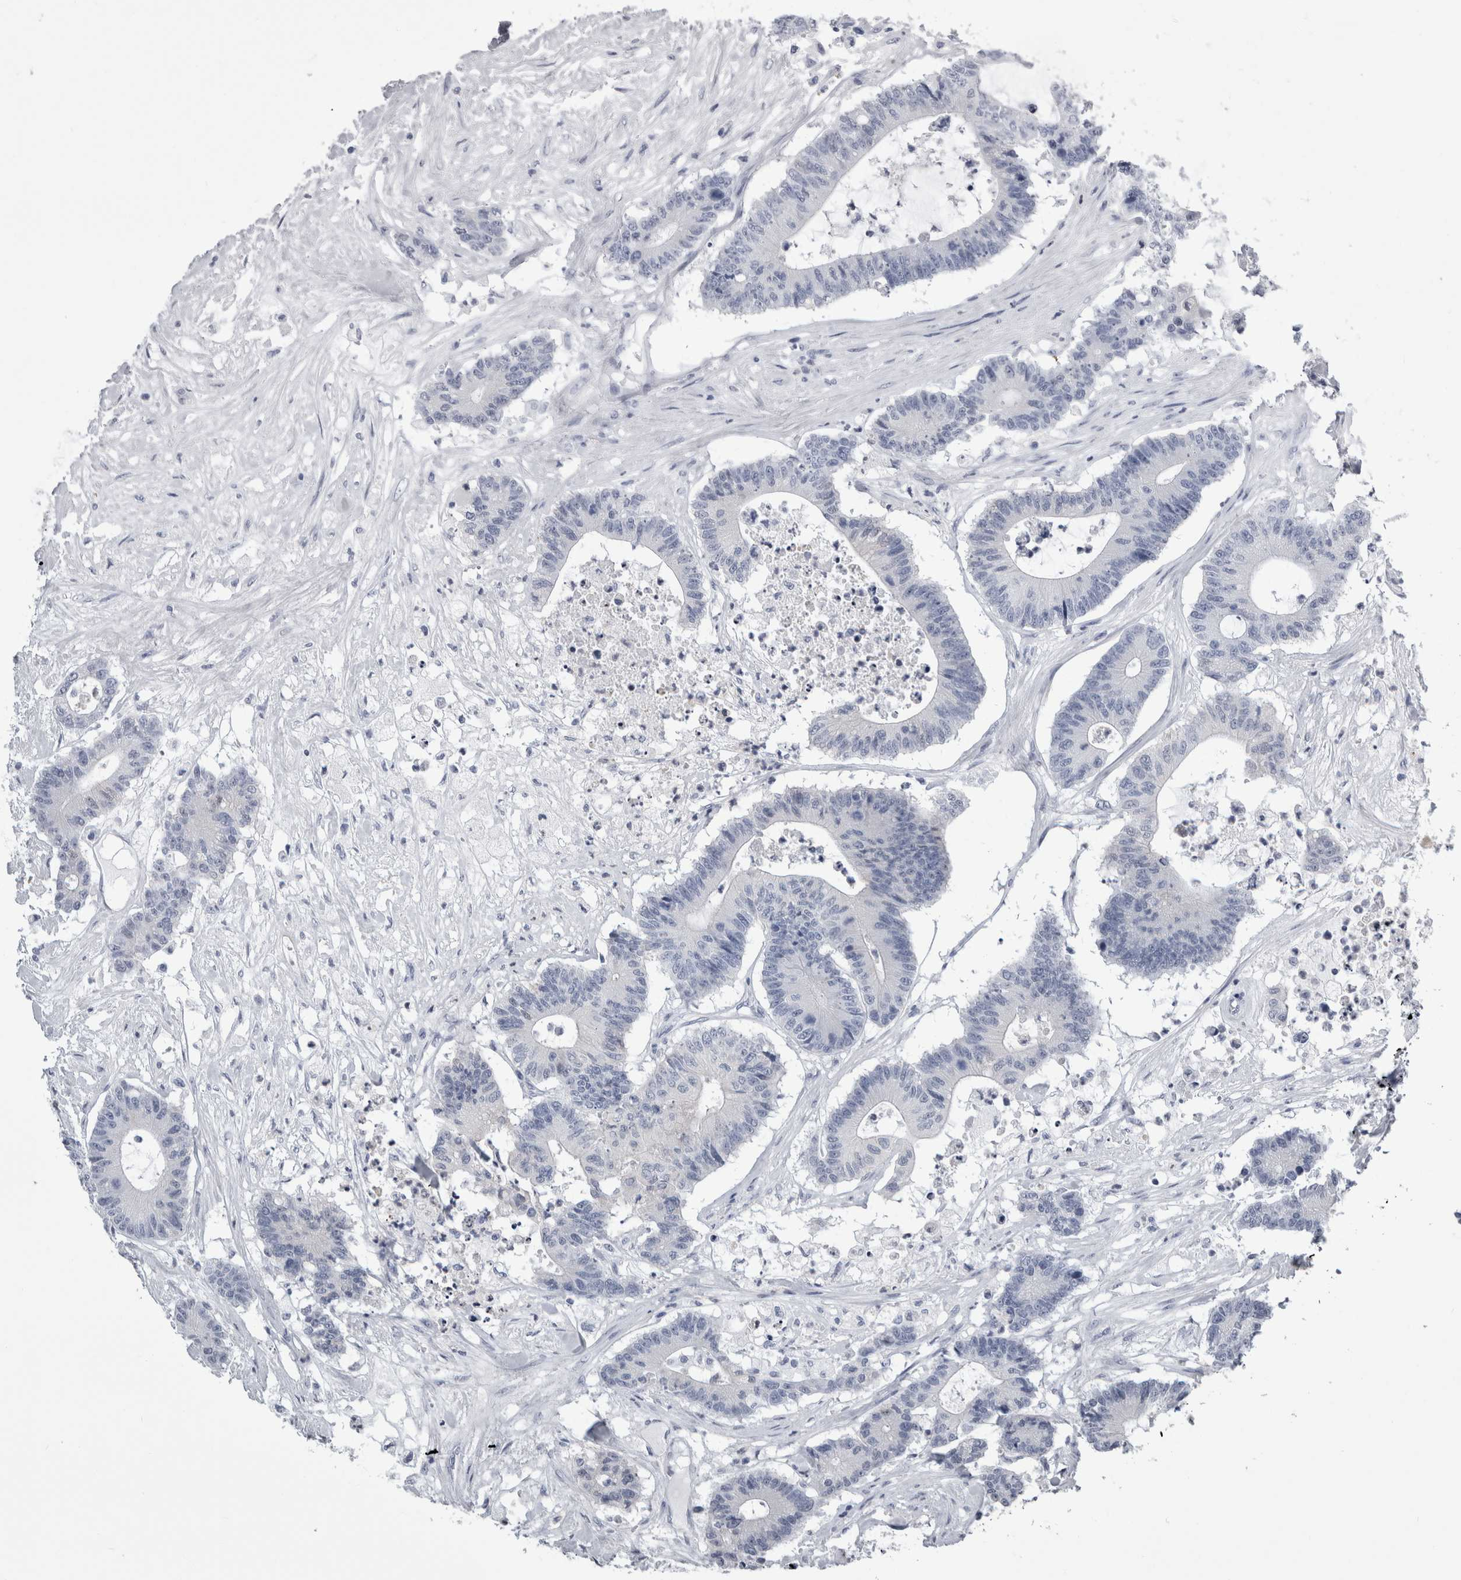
{"staining": {"intensity": "negative", "quantity": "none", "location": "none"}, "tissue": "colorectal cancer", "cell_type": "Tumor cells", "image_type": "cancer", "snomed": [{"axis": "morphology", "description": "Adenocarcinoma, NOS"}, {"axis": "topography", "description": "Colon"}], "caption": "This is a image of immunohistochemistry (IHC) staining of colorectal adenocarcinoma, which shows no expression in tumor cells. Brightfield microscopy of immunohistochemistry stained with DAB (brown) and hematoxylin (blue), captured at high magnification.", "gene": "ALDH8A1", "patient": {"sex": "female", "age": 84}}